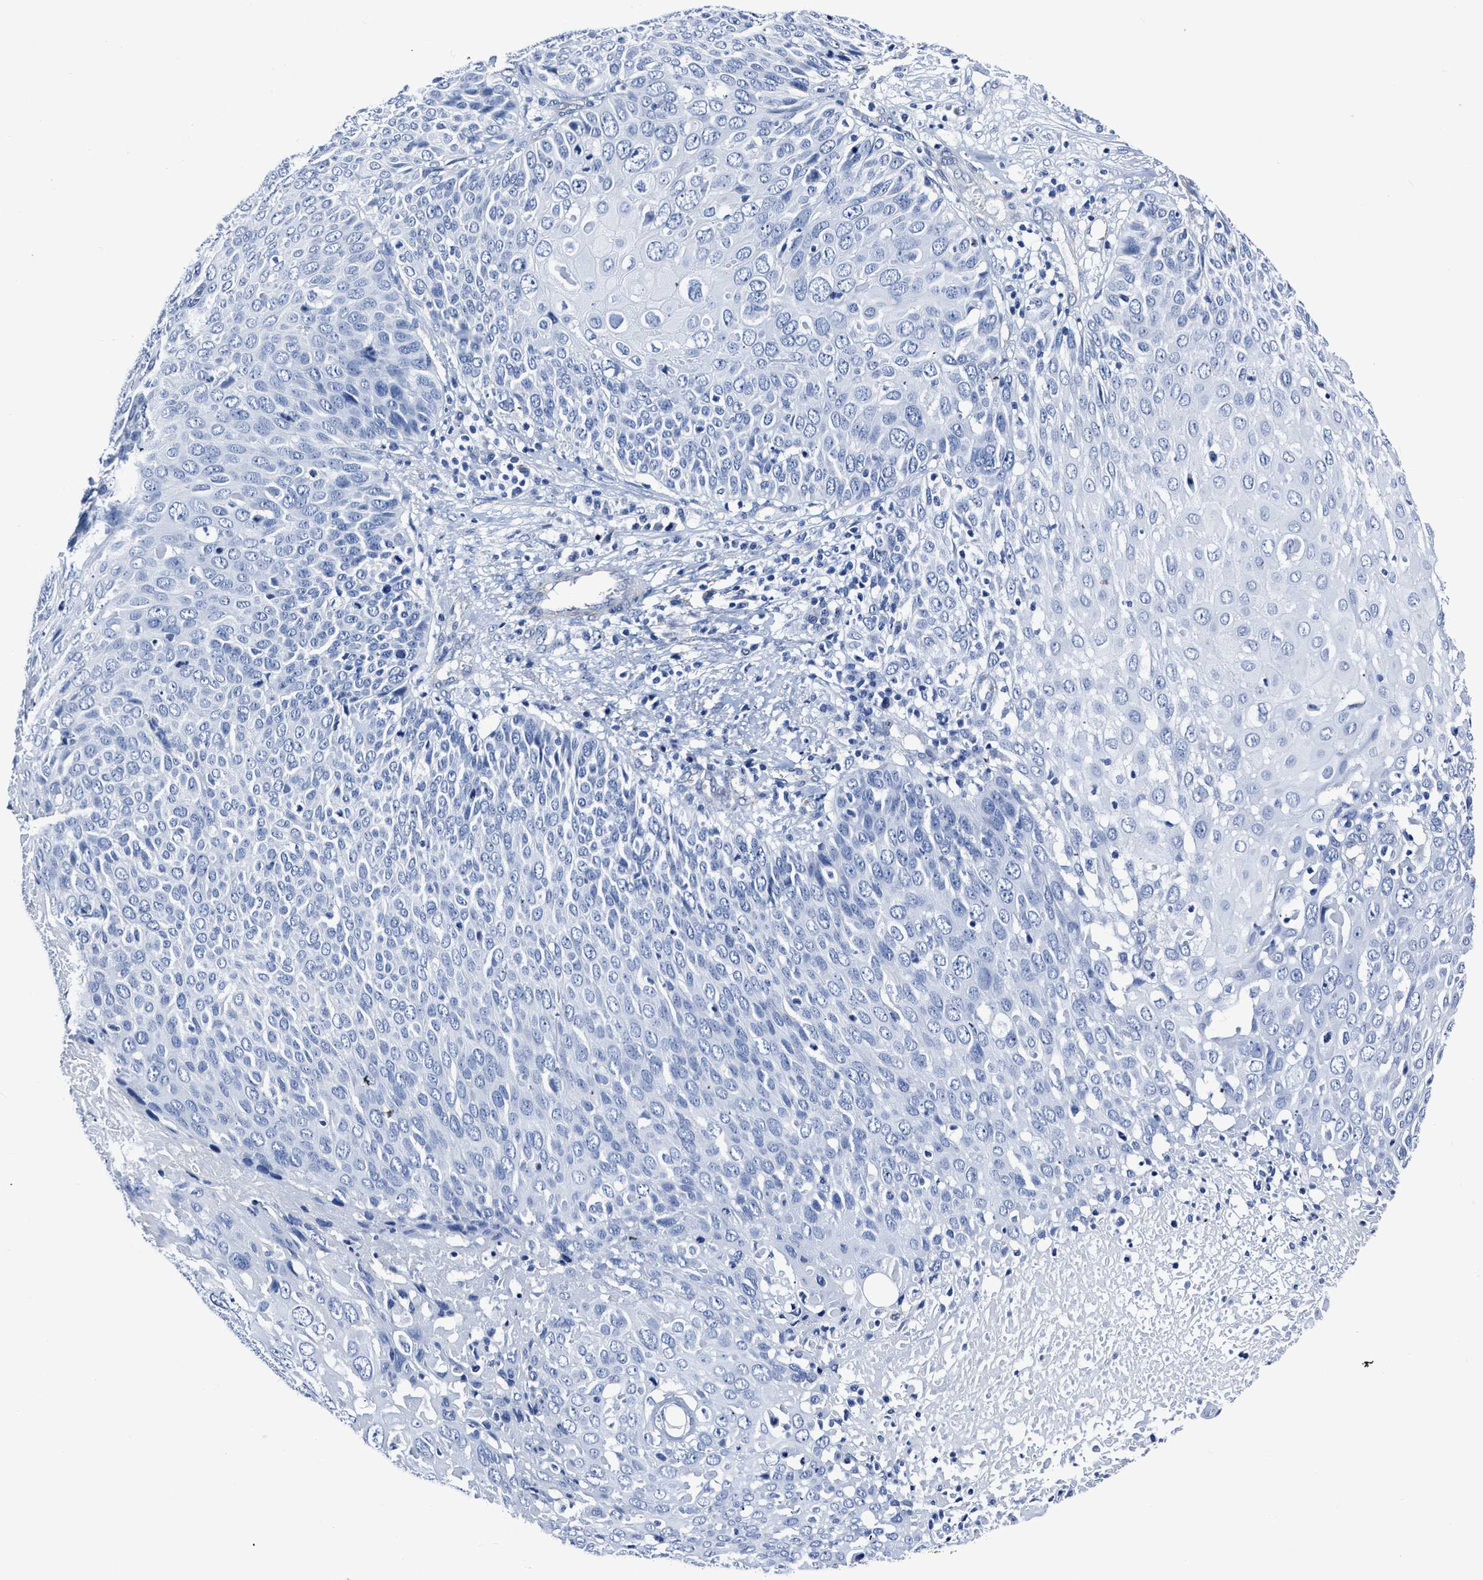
{"staining": {"intensity": "negative", "quantity": "none", "location": "none"}, "tissue": "cervical cancer", "cell_type": "Tumor cells", "image_type": "cancer", "snomed": [{"axis": "morphology", "description": "Squamous cell carcinoma, NOS"}, {"axis": "topography", "description": "Cervix"}], "caption": "High power microscopy micrograph of an immunohistochemistry (IHC) micrograph of squamous cell carcinoma (cervical), revealing no significant expression in tumor cells. (Brightfield microscopy of DAB immunohistochemistry at high magnification).", "gene": "KCNMB3", "patient": {"sex": "female", "age": 74}}